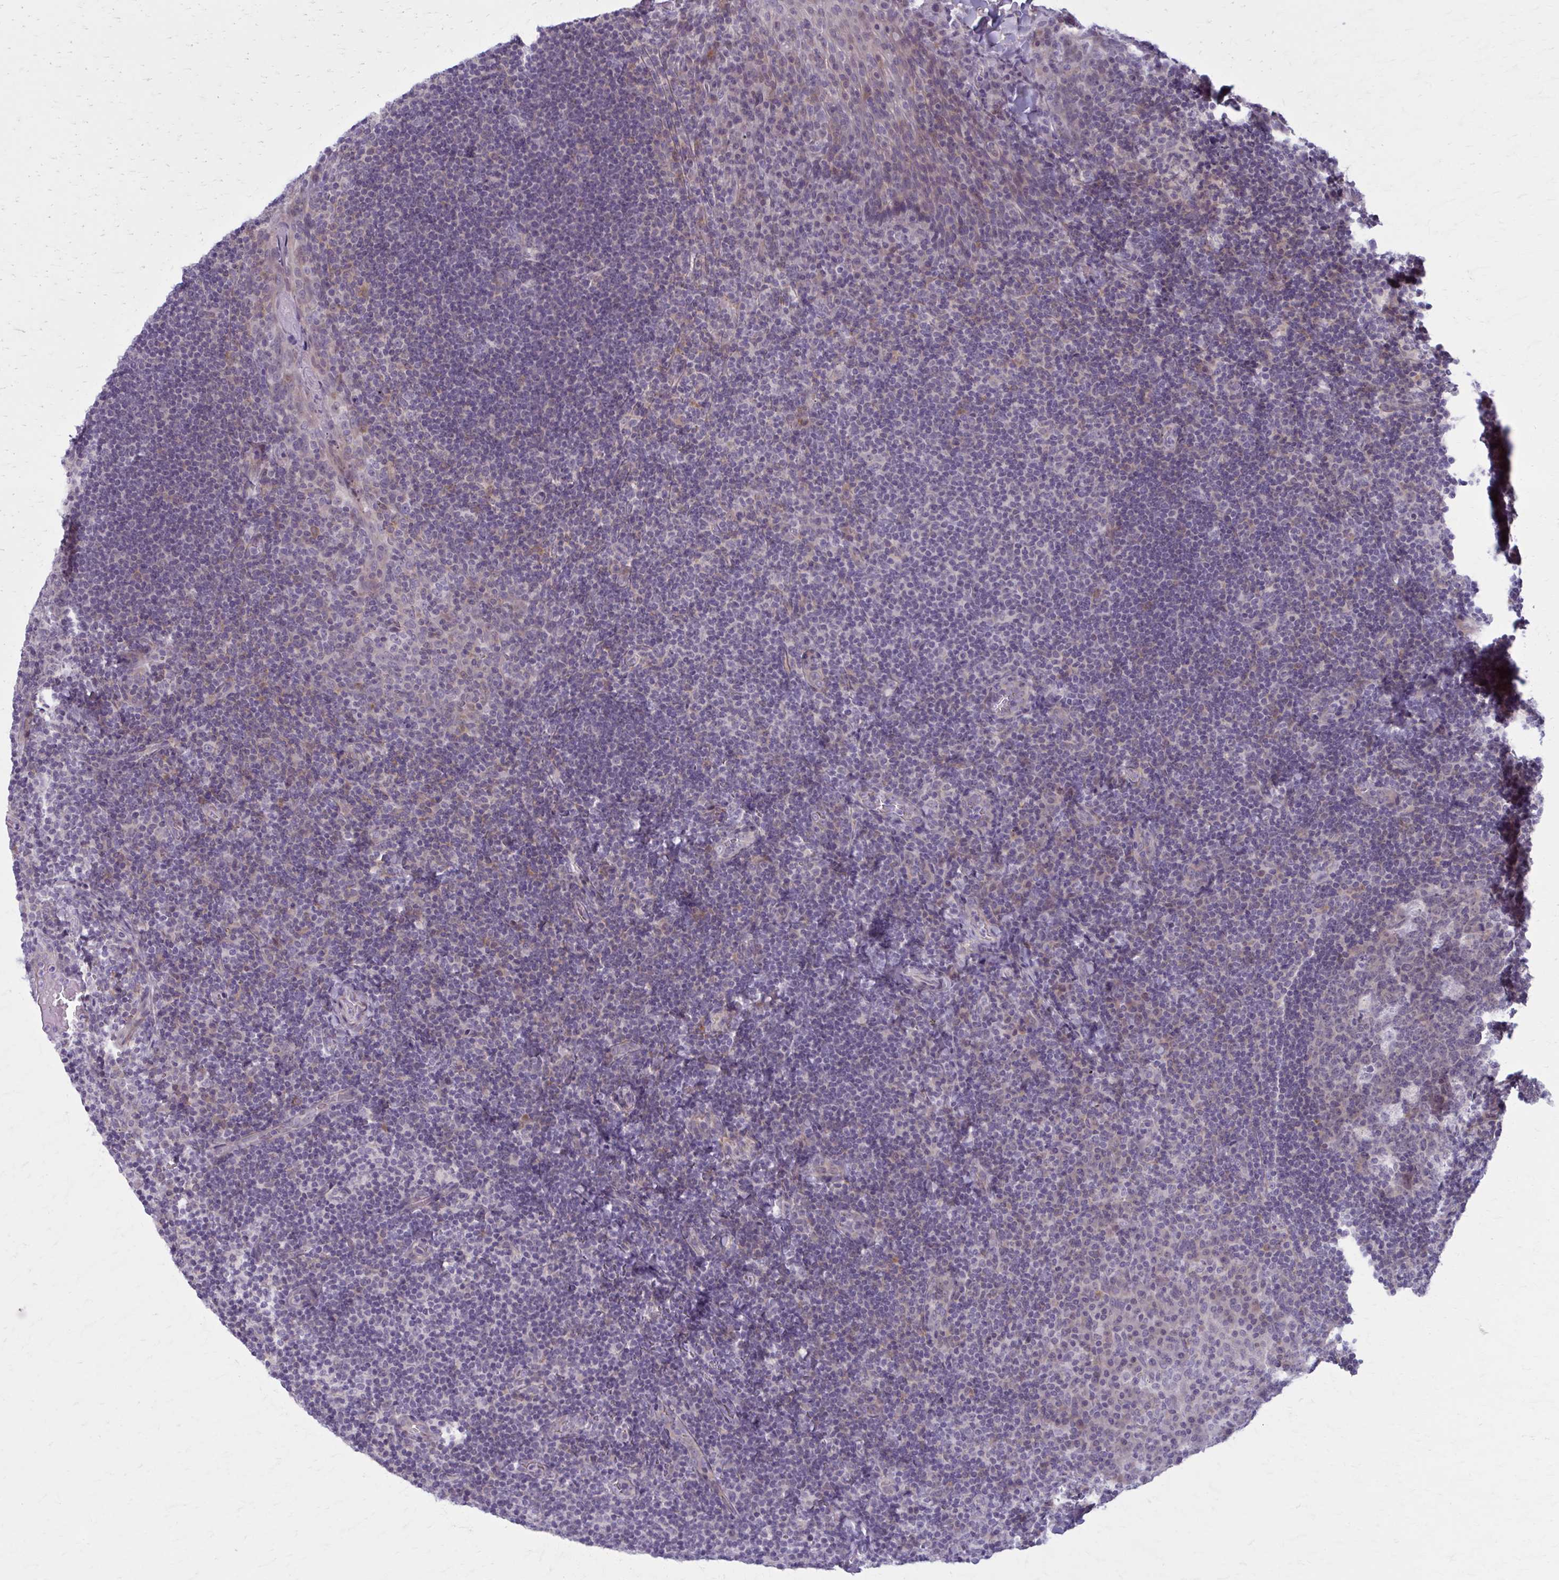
{"staining": {"intensity": "negative", "quantity": "none", "location": "none"}, "tissue": "tonsil", "cell_type": "Germinal center cells", "image_type": "normal", "snomed": [{"axis": "morphology", "description": "Normal tissue, NOS"}, {"axis": "topography", "description": "Tonsil"}], "caption": "High magnification brightfield microscopy of unremarkable tonsil stained with DAB (brown) and counterstained with hematoxylin (blue): germinal center cells show no significant staining. (DAB IHC with hematoxylin counter stain).", "gene": "NUMBL", "patient": {"sex": "male", "age": 17}}